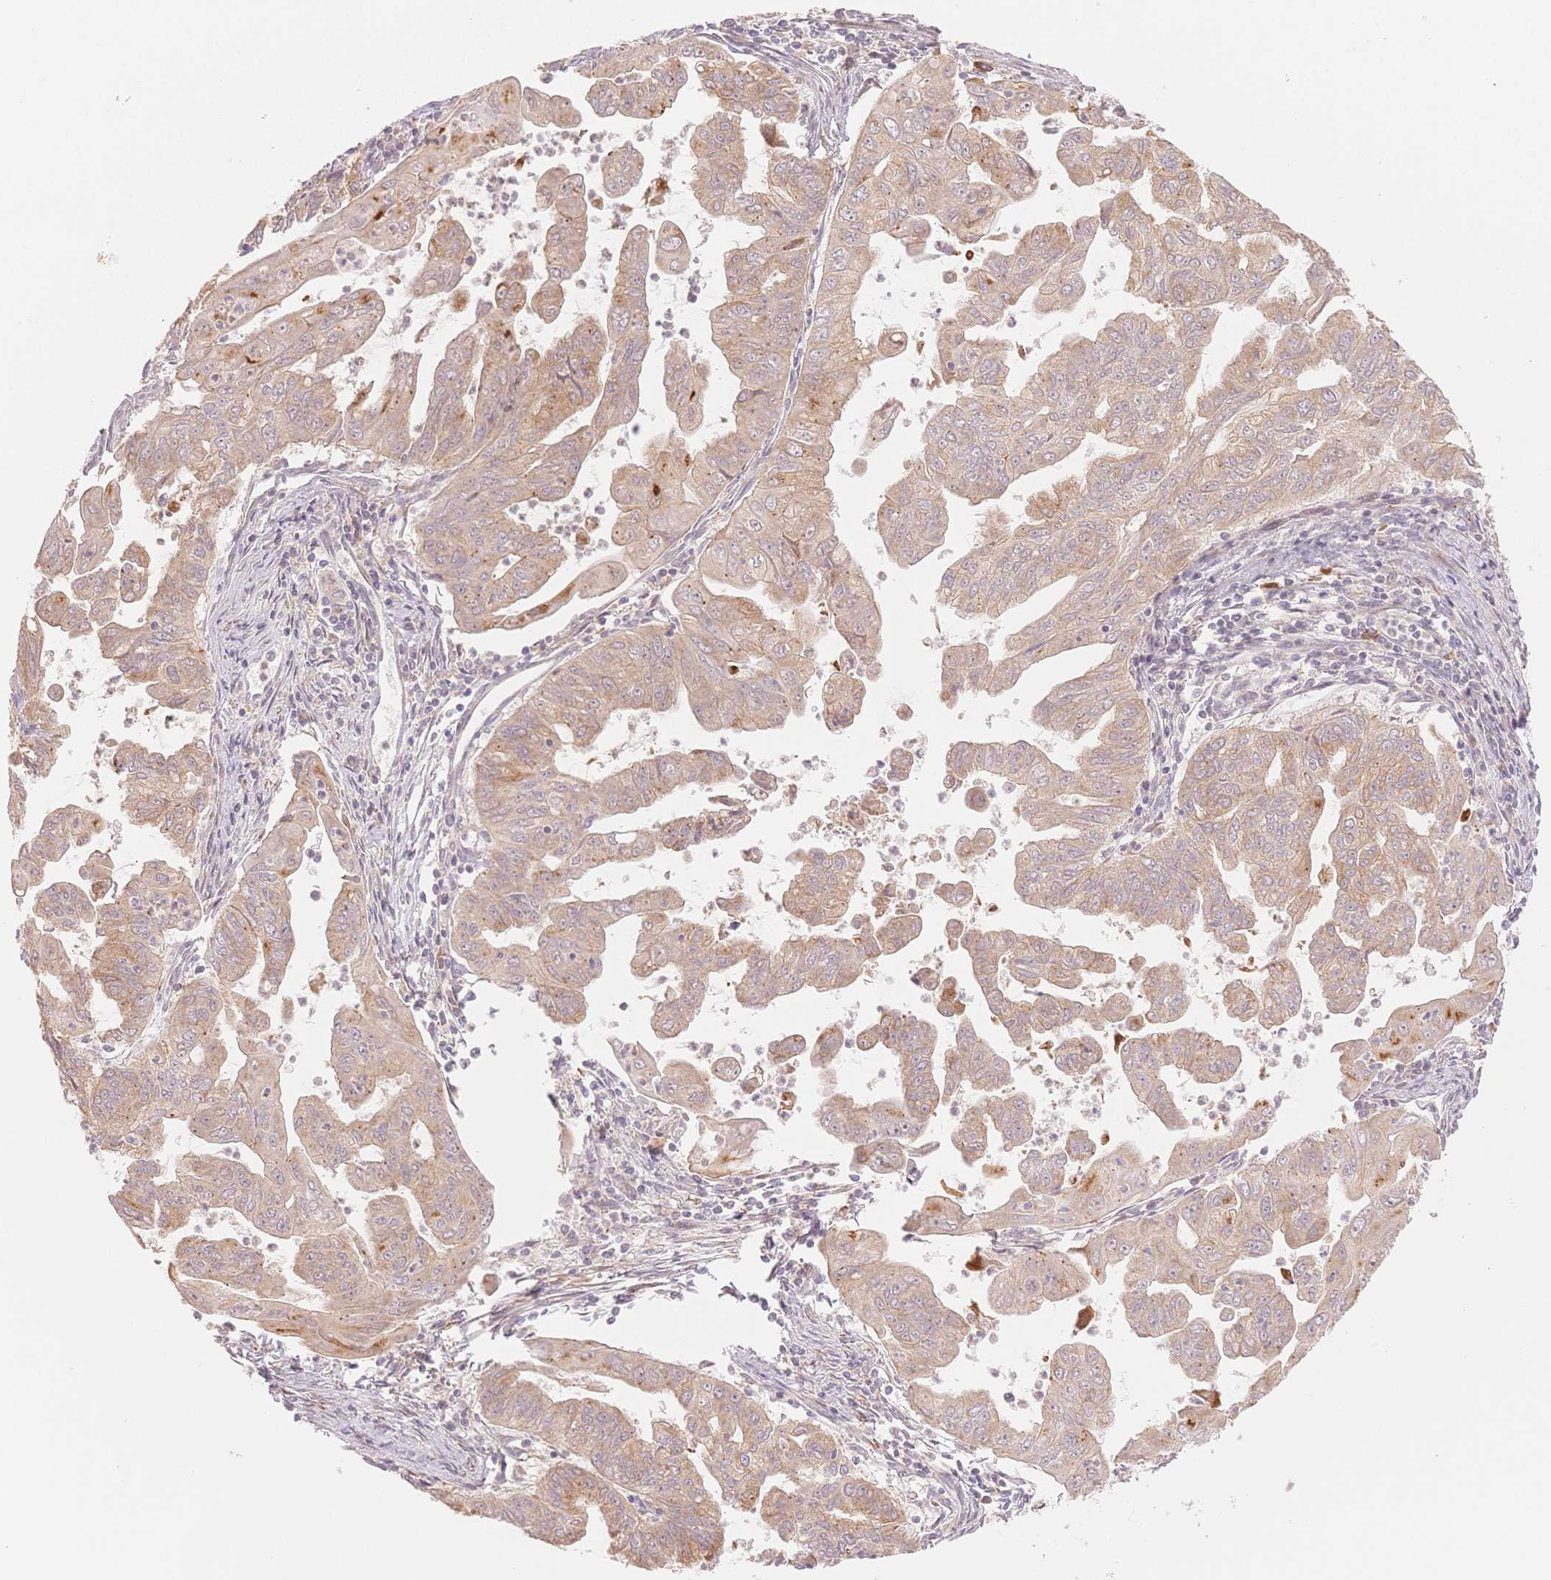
{"staining": {"intensity": "weak", "quantity": ">75%", "location": "cytoplasmic/membranous"}, "tissue": "stomach cancer", "cell_type": "Tumor cells", "image_type": "cancer", "snomed": [{"axis": "morphology", "description": "Adenocarcinoma, NOS"}, {"axis": "topography", "description": "Stomach, upper"}], "caption": "IHC histopathology image of stomach cancer stained for a protein (brown), which shows low levels of weak cytoplasmic/membranous expression in about >75% of tumor cells.", "gene": "STK39", "patient": {"sex": "male", "age": 80}}